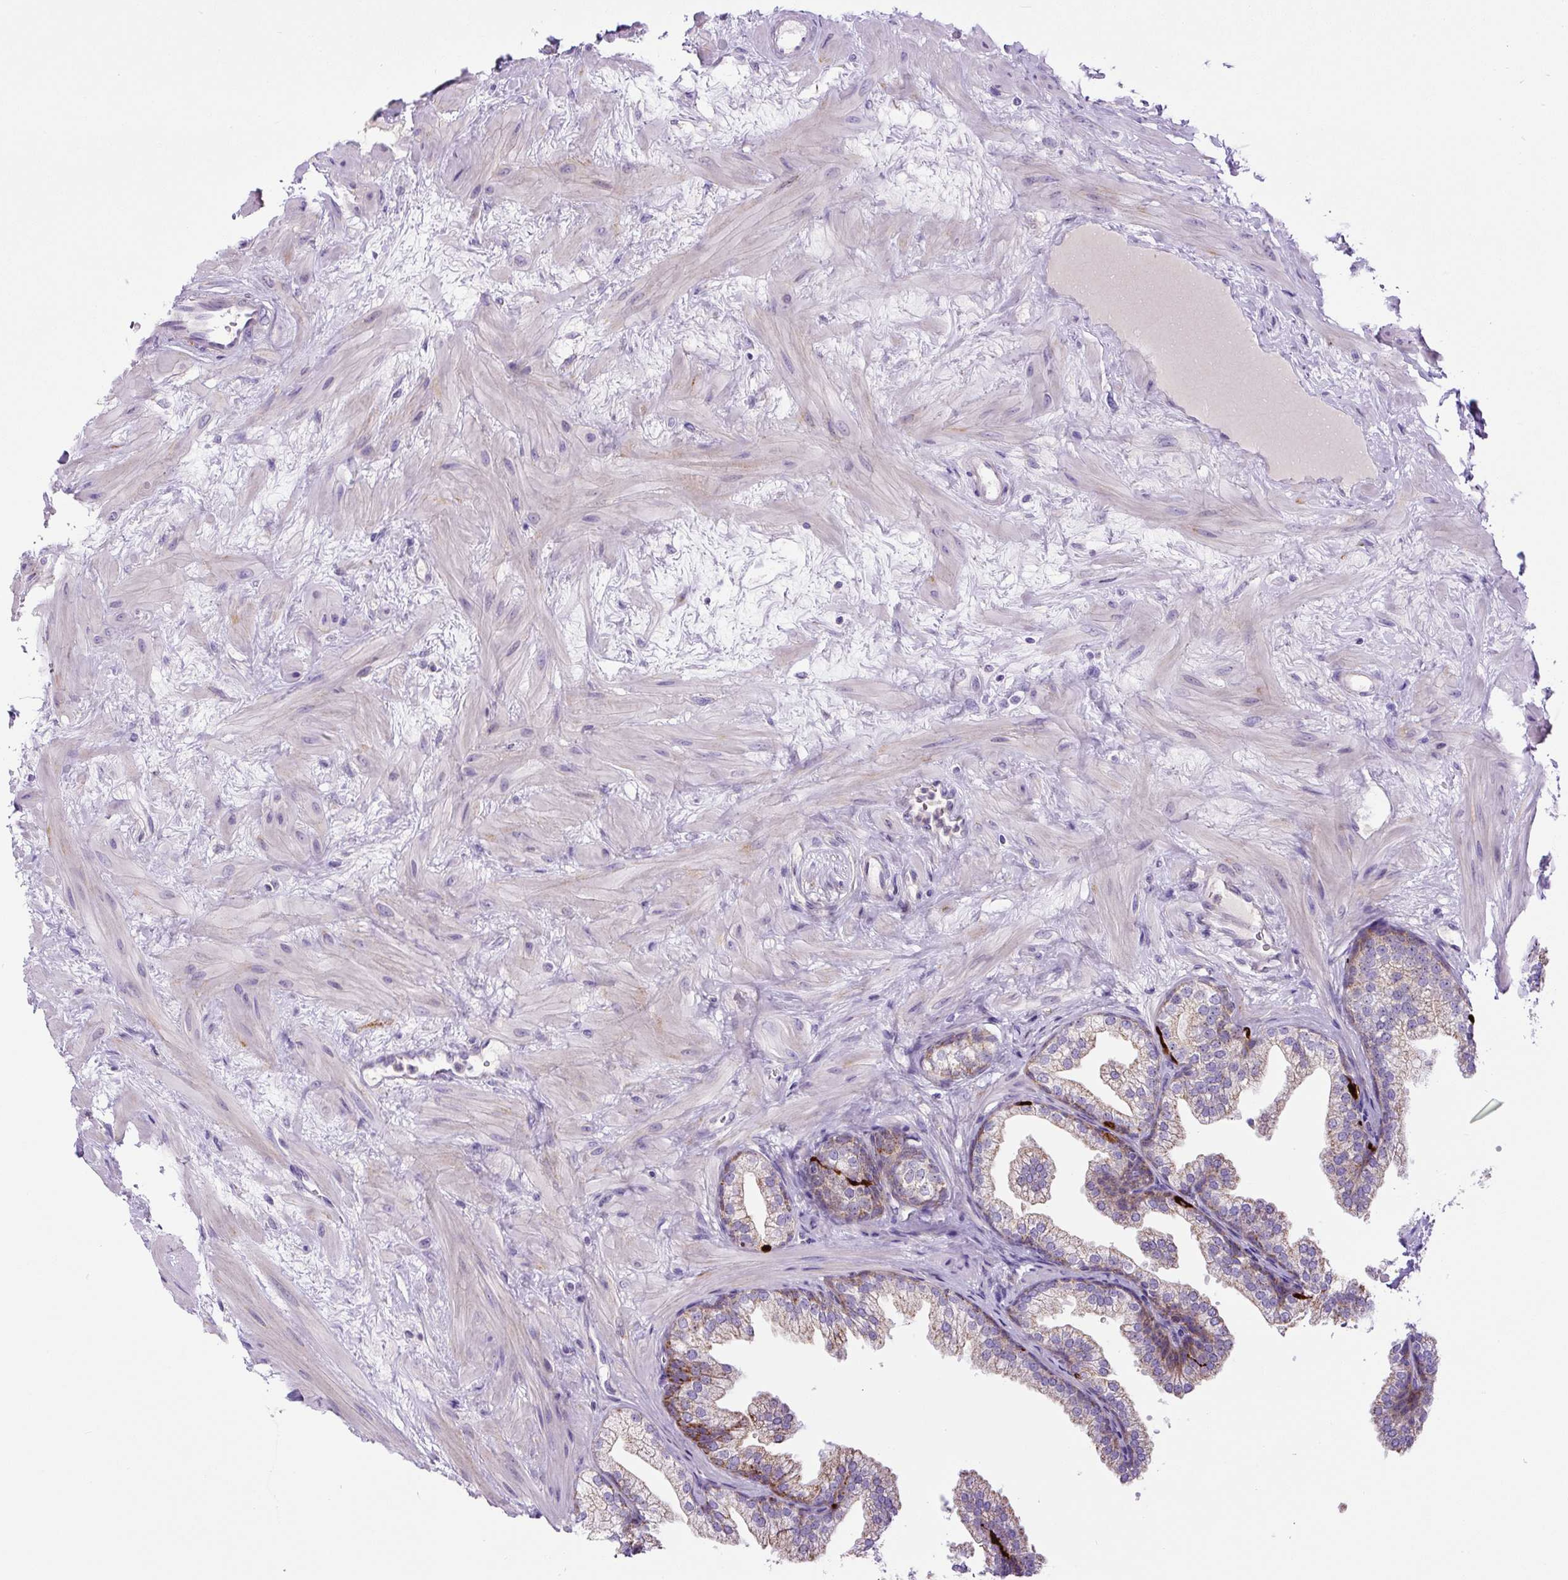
{"staining": {"intensity": "moderate", "quantity": "<25%", "location": "cytoplasmic/membranous"}, "tissue": "prostate", "cell_type": "Glandular cells", "image_type": "normal", "snomed": [{"axis": "morphology", "description": "Normal tissue, NOS"}, {"axis": "topography", "description": "Prostate"}], "caption": "Immunohistochemistry (IHC) histopathology image of unremarkable prostate: human prostate stained using immunohistochemistry (IHC) exhibits low levels of moderate protein expression localized specifically in the cytoplasmic/membranous of glandular cells, appearing as a cytoplasmic/membranous brown color.", "gene": "ZNF596", "patient": {"sex": "male", "age": 37}}